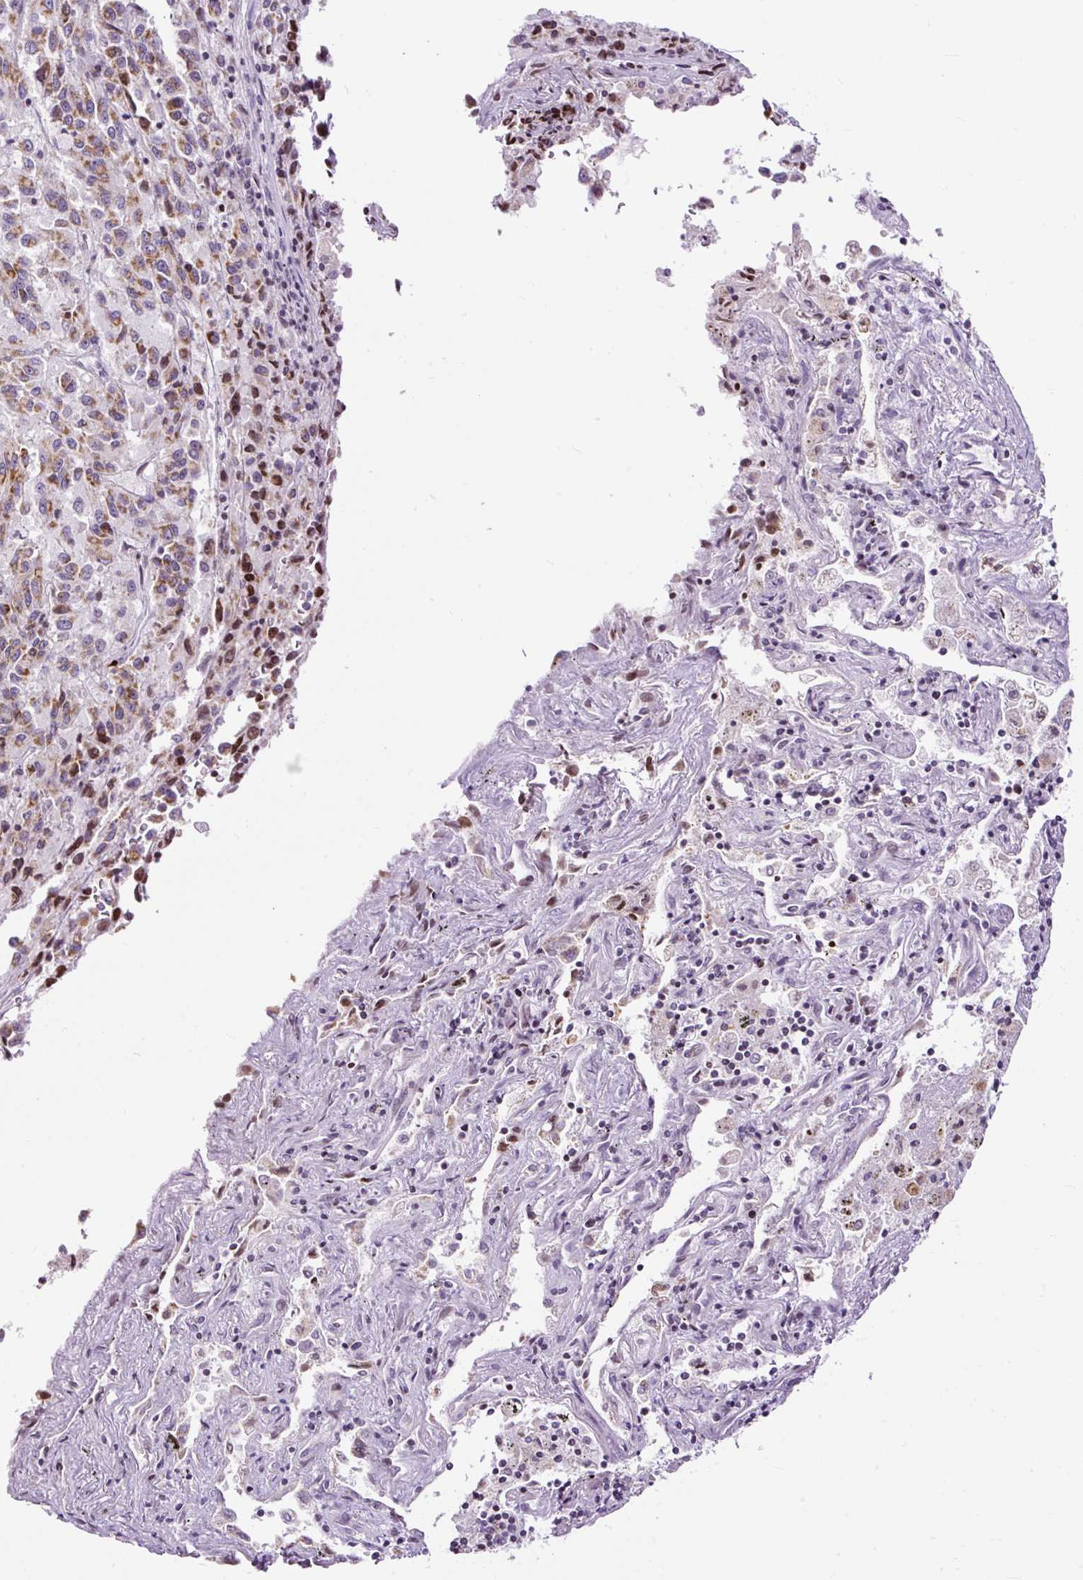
{"staining": {"intensity": "moderate", "quantity": ">75%", "location": "cytoplasmic/membranous"}, "tissue": "melanoma", "cell_type": "Tumor cells", "image_type": "cancer", "snomed": [{"axis": "morphology", "description": "Malignant melanoma, Metastatic site"}, {"axis": "topography", "description": "Lung"}], "caption": "Tumor cells demonstrate medium levels of moderate cytoplasmic/membranous positivity in approximately >75% of cells in human malignant melanoma (metastatic site).", "gene": "FMC1", "patient": {"sex": "male", "age": 64}}